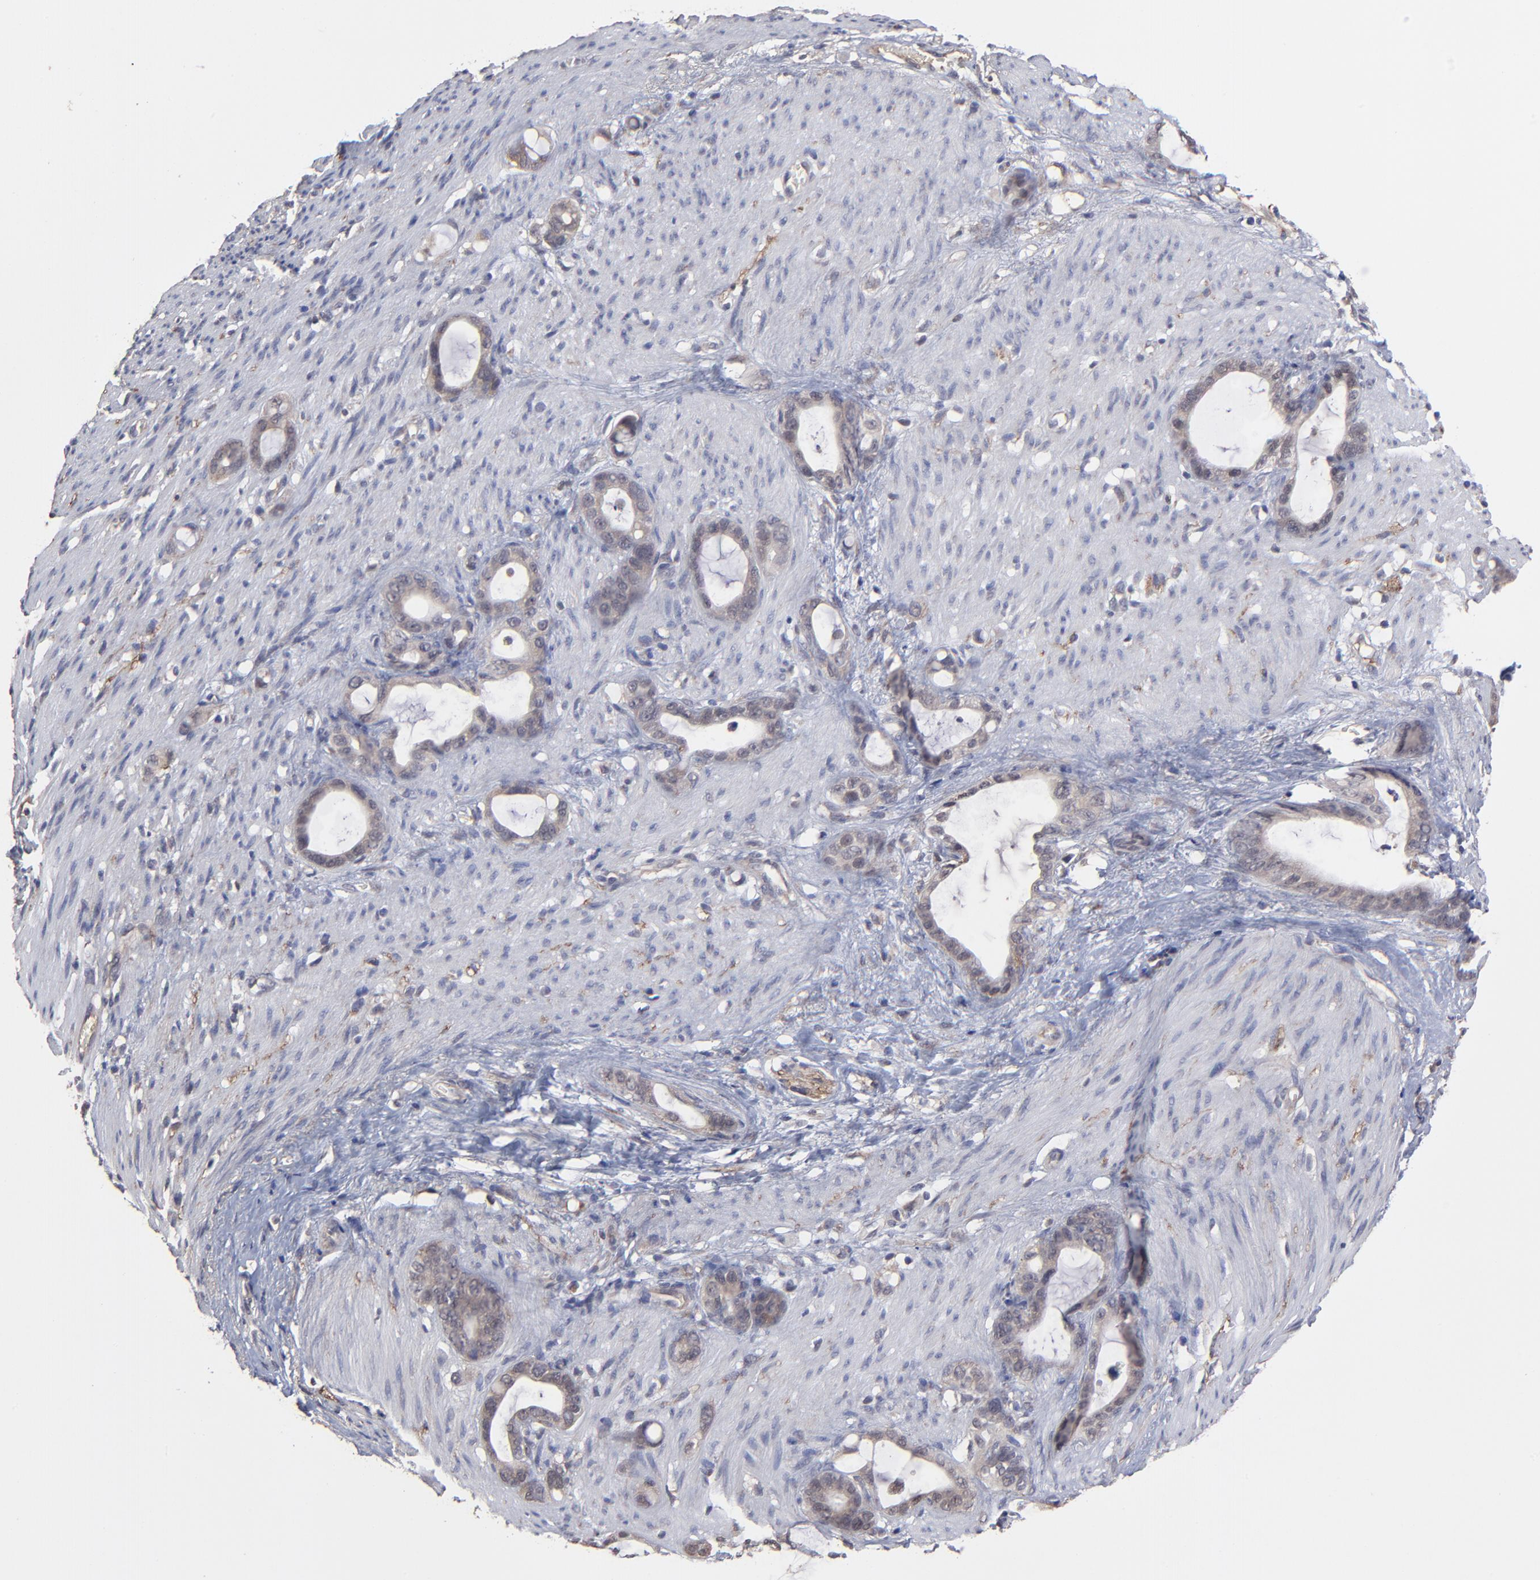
{"staining": {"intensity": "weak", "quantity": ">75%", "location": "cytoplasmic/membranous"}, "tissue": "stomach cancer", "cell_type": "Tumor cells", "image_type": "cancer", "snomed": [{"axis": "morphology", "description": "Adenocarcinoma, NOS"}, {"axis": "topography", "description": "Stomach"}], "caption": "Immunohistochemistry staining of stomach cancer (adenocarcinoma), which exhibits low levels of weak cytoplasmic/membranous positivity in about >75% of tumor cells indicating weak cytoplasmic/membranous protein staining. The staining was performed using DAB (3,3'-diaminobenzidine) (brown) for protein detection and nuclei were counterstained in hematoxylin (blue).", "gene": "CHL1", "patient": {"sex": "female", "age": 75}}